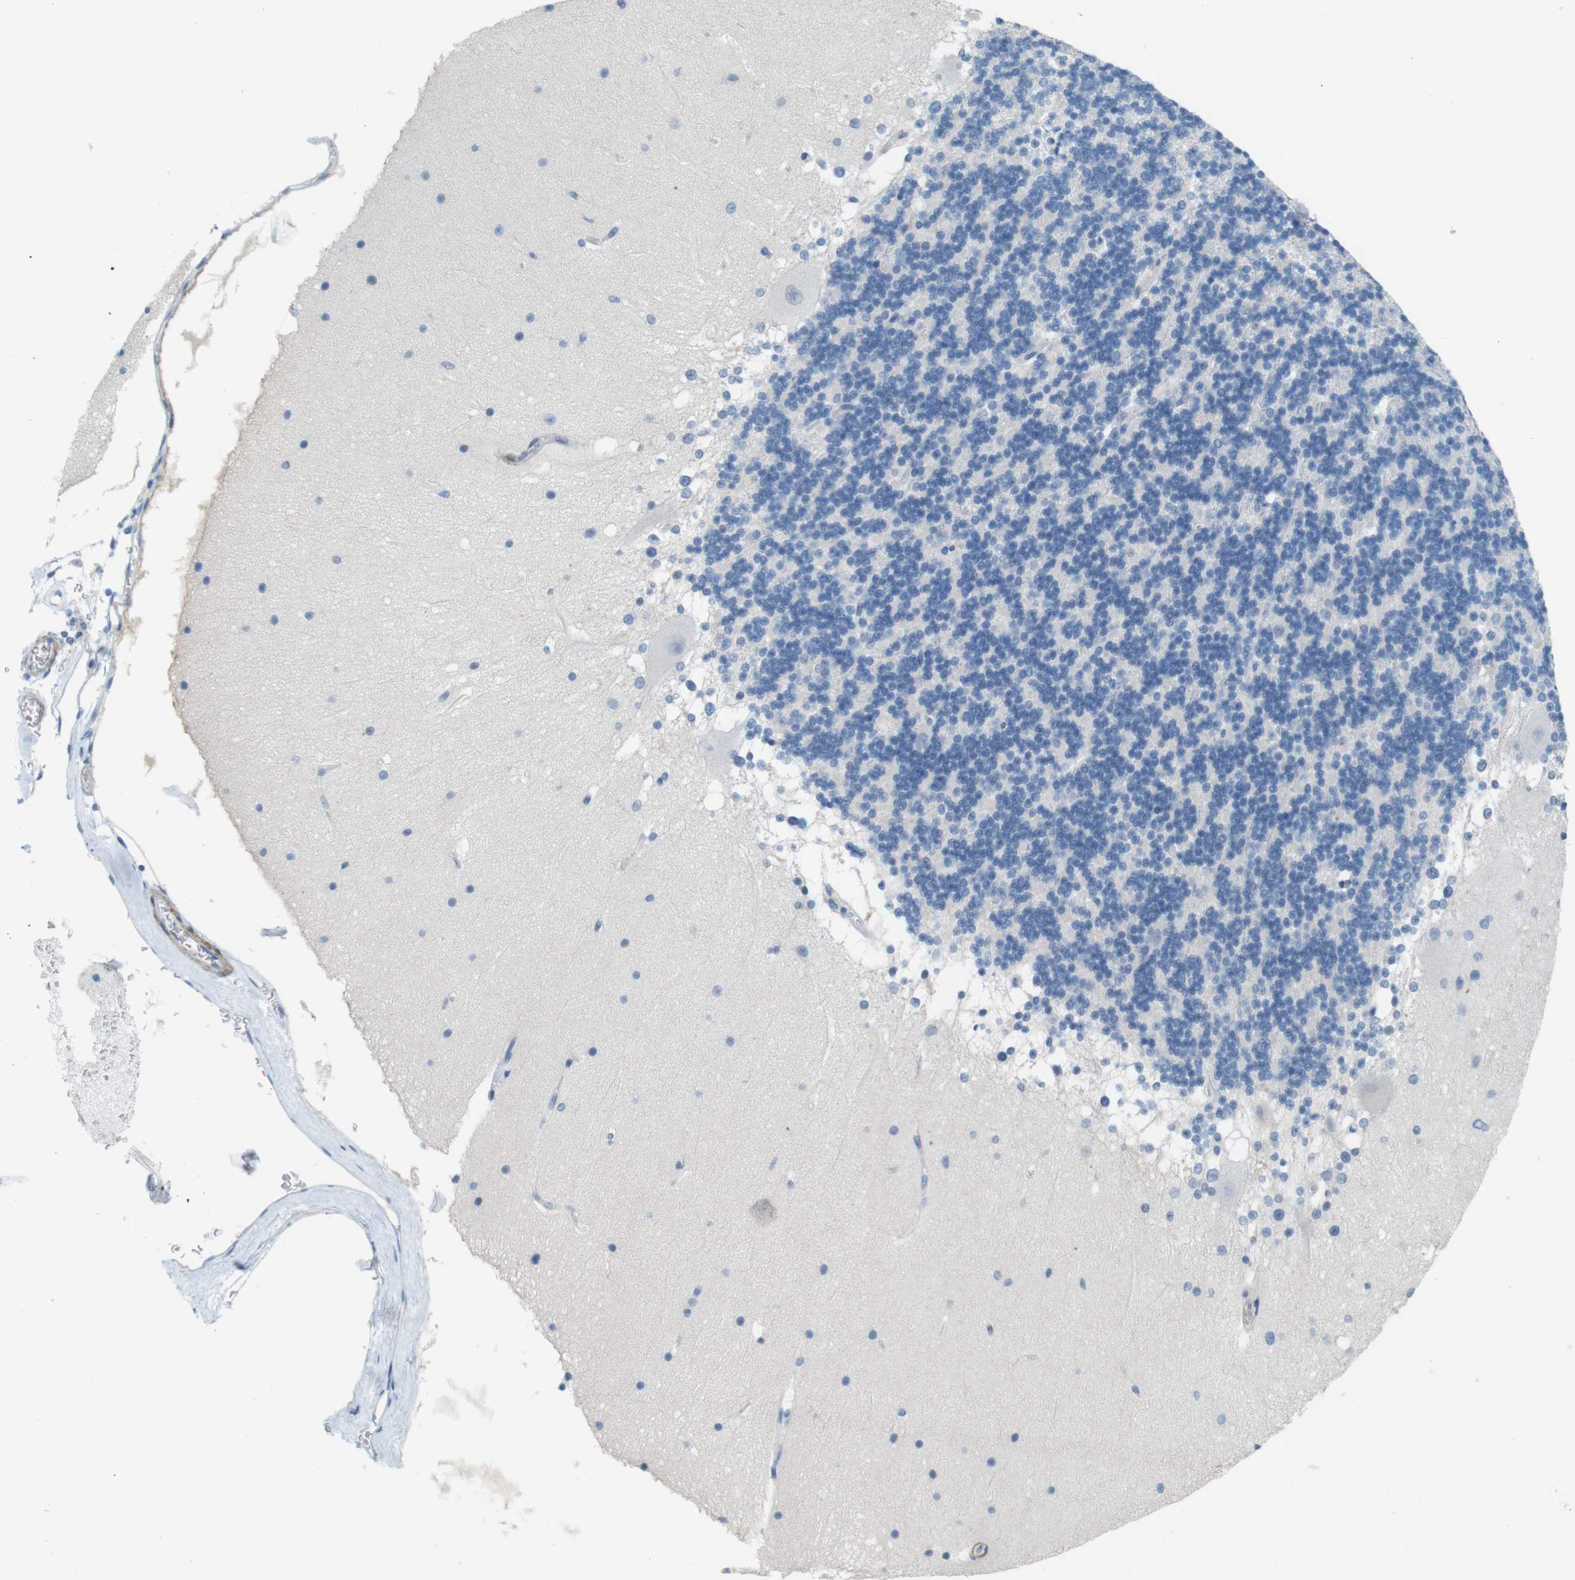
{"staining": {"intensity": "negative", "quantity": "none", "location": "none"}, "tissue": "cerebellum", "cell_type": "Cells in granular layer", "image_type": "normal", "snomed": [{"axis": "morphology", "description": "Normal tissue, NOS"}, {"axis": "topography", "description": "Cerebellum"}], "caption": "This photomicrograph is of unremarkable cerebellum stained with immunohistochemistry to label a protein in brown with the nuclei are counter-stained blue. There is no staining in cells in granular layer. Nuclei are stained in blue.", "gene": "HRH2", "patient": {"sex": "female", "age": 19}}